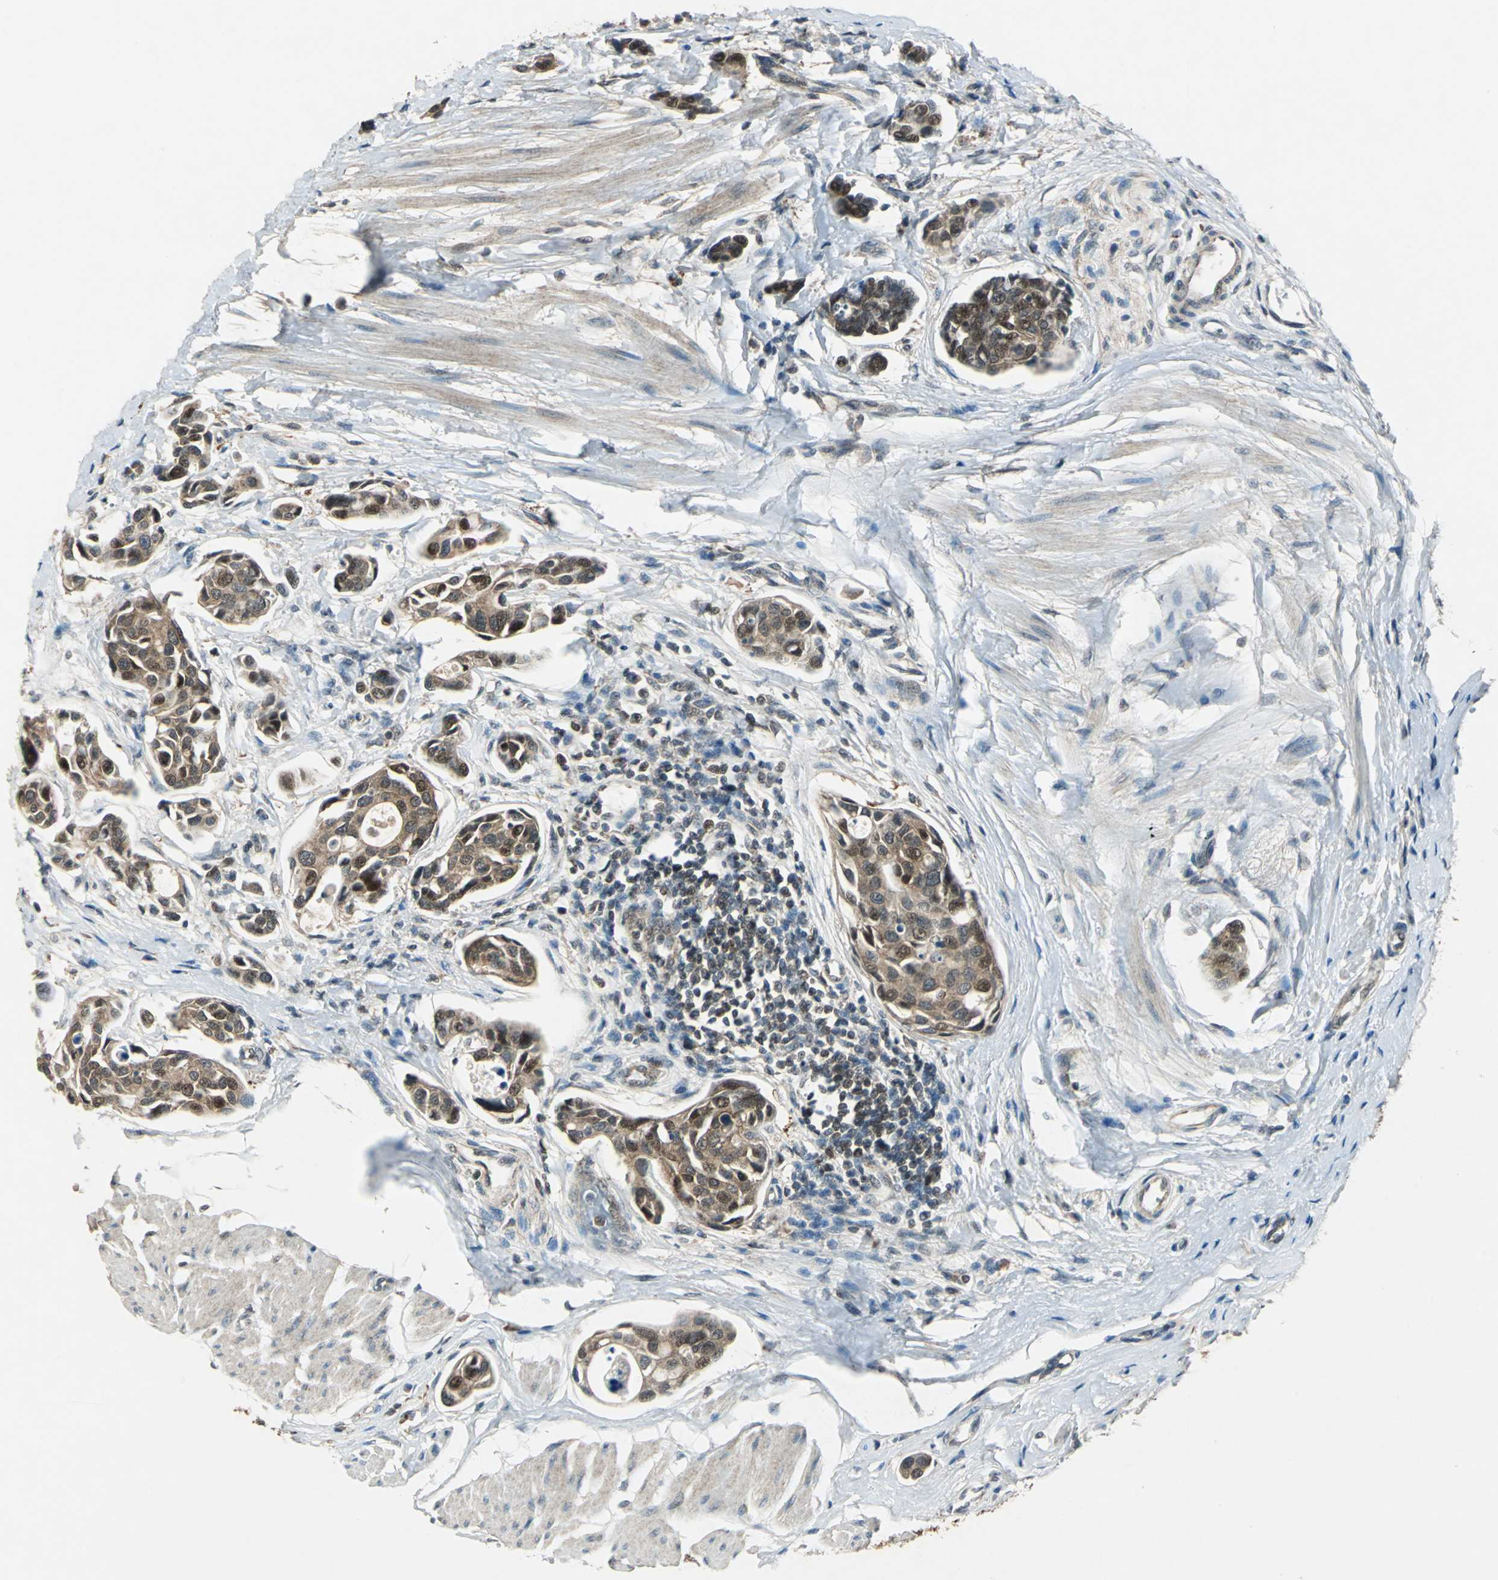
{"staining": {"intensity": "moderate", "quantity": ">75%", "location": "cytoplasmic/membranous,nuclear"}, "tissue": "urothelial cancer", "cell_type": "Tumor cells", "image_type": "cancer", "snomed": [{"axis": "morphology", "description": "Urothelial carcinoma, High grade"}, {"axis": "topography", "description": "Urinary bladder"}], "caption": "Immunohistochemical staining of urothelial carcinoma (high-grade) demonstrates medium levels of moderate cytoplasmic/membranous and nuclear protein staining in approximately >75% of tumor cells.", "gene": "AHSA1", "patient": {"sex": "male", "age": 78}}